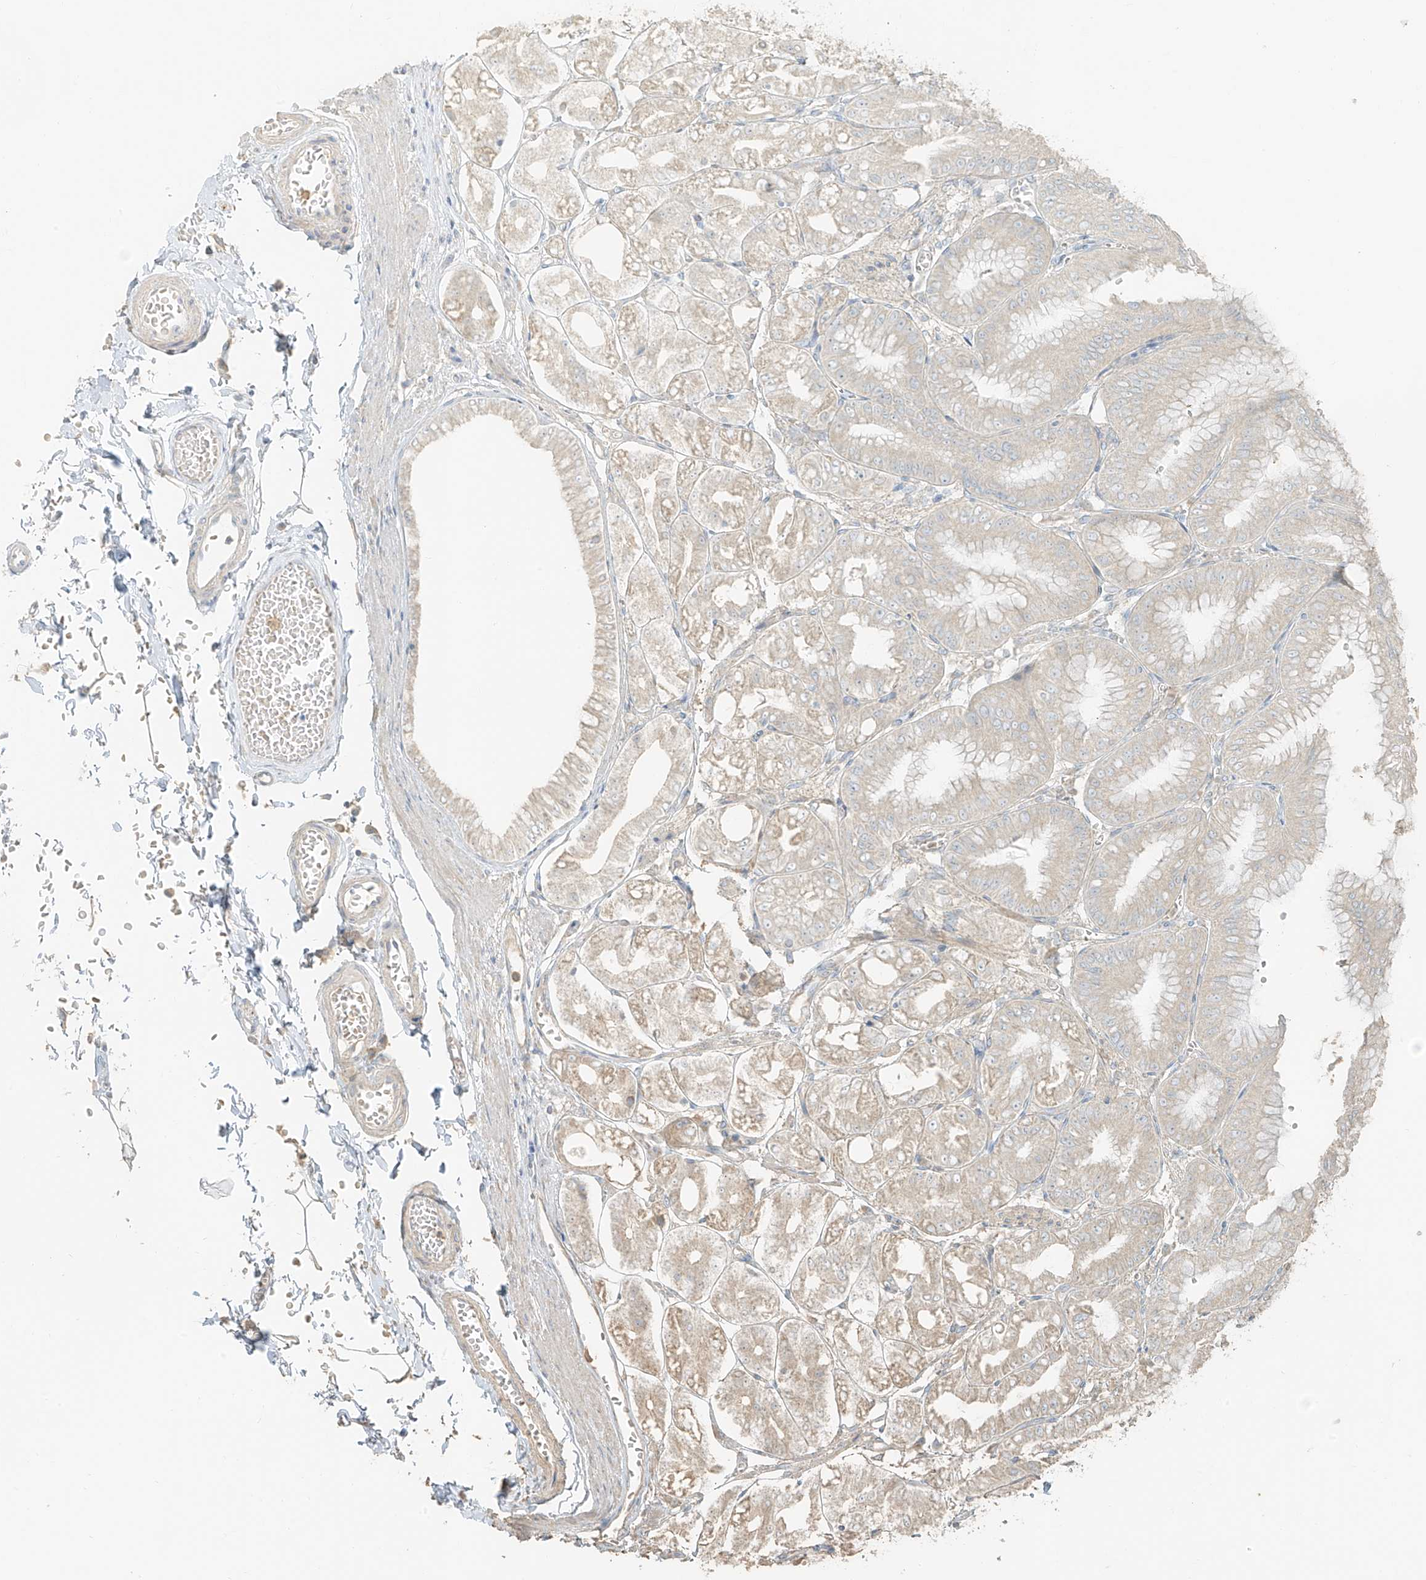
{"staining": {"intensity": "moderate", "quantity": ">75%", "location": "cytoplasmic/membranous"}, "tissue": "stomach", "cell_type": "Glandular cells", "image_type": "normal", "snomed": [{"axis": "morphology", "description": "Normal tissue, NOS"}, {"axis": "topography", "description": "Stomach, lower"}], "caption": "IHC (DAB (3,3'-diaminobenzidine)) staining of normal human stomach demonstrates moderate cytoplasmic/membranous protein expression in approximately >75% of glandular cells.", "gene": "RFTN2", "patient": {"sex": "male", "age": 71}}